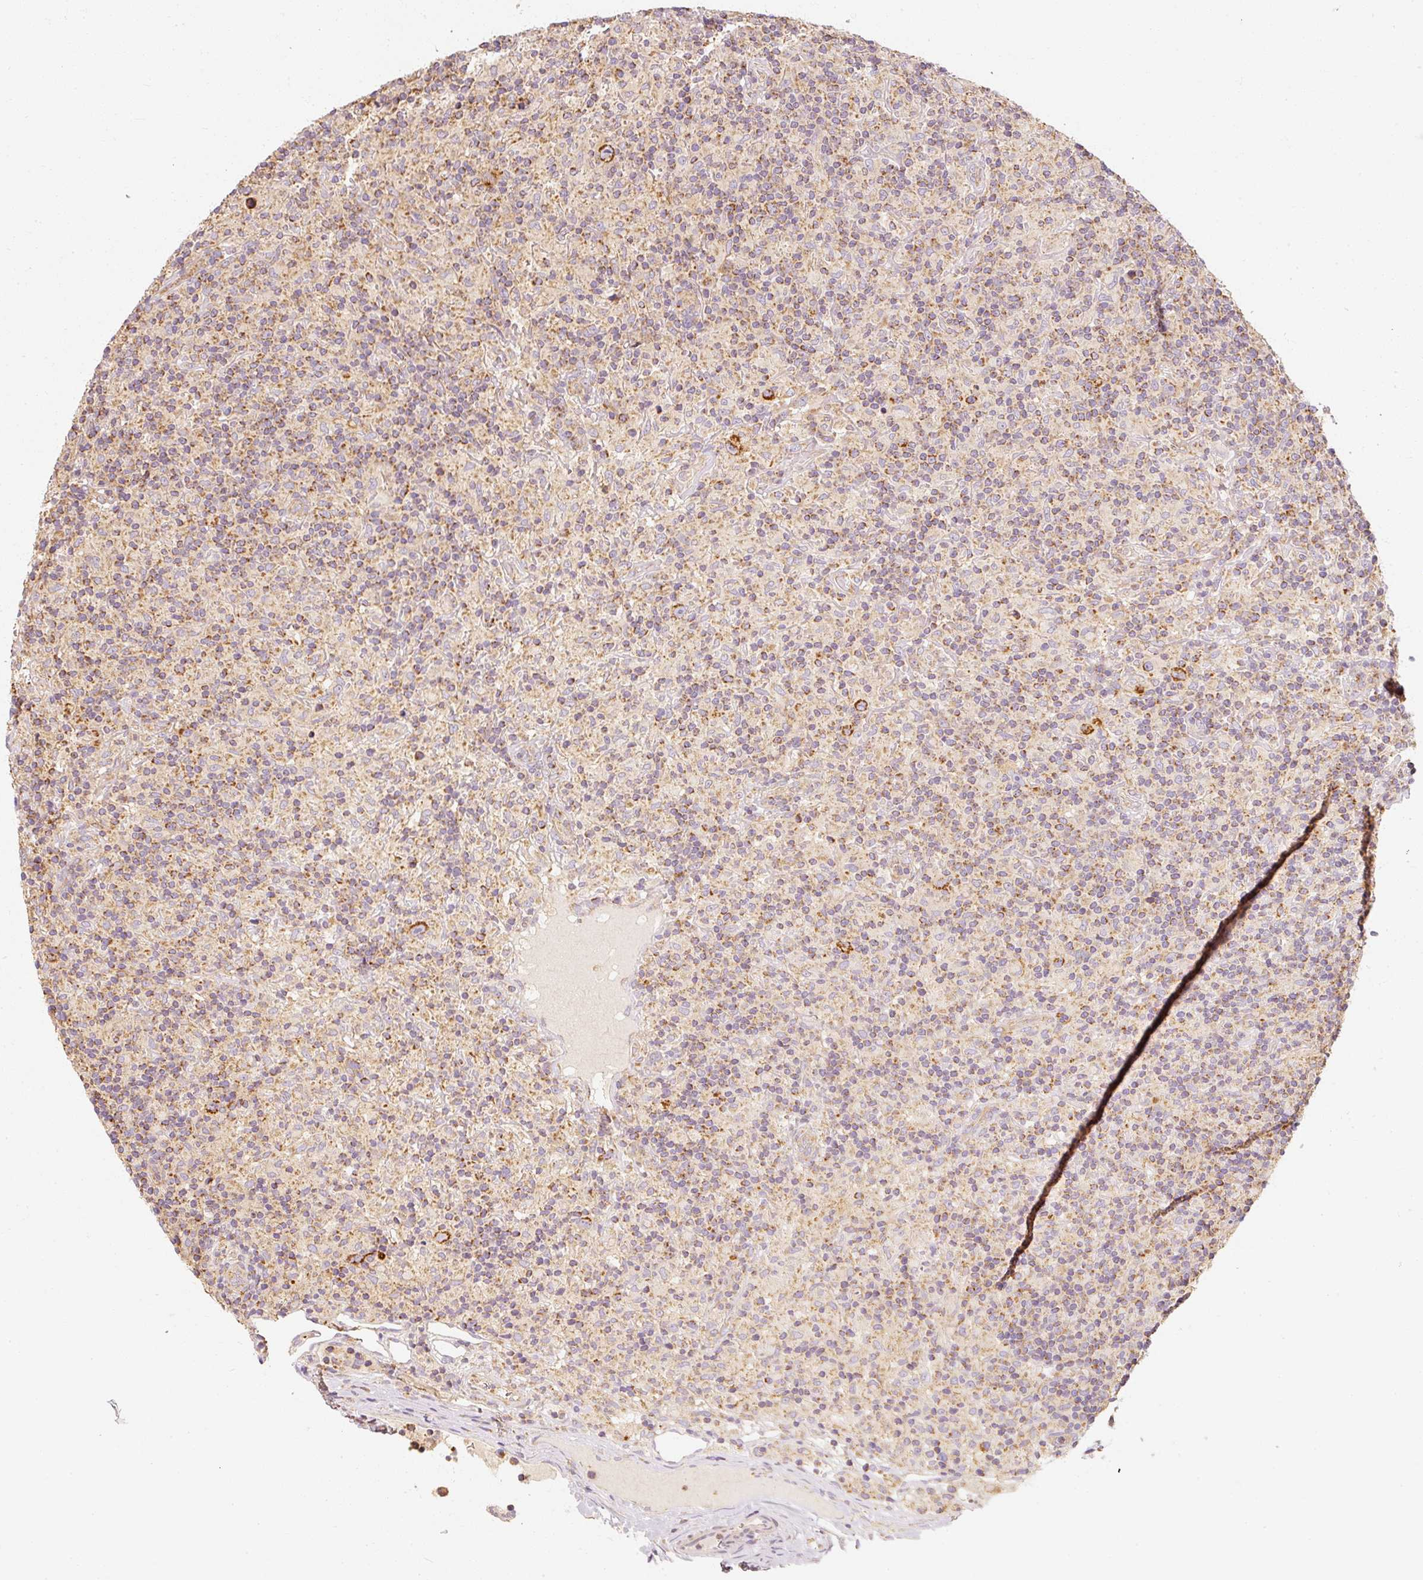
{"staining": {"intensity": "strong", "quantity": ">75%", "location": "cytoplasmic/membranous"}, "tissue": "lymphoma", "cell_type": "Tumor cells", "image_type": "cancer", "snomed": [{"axis": "morphology", "description": "Hodgkin's disease, NOS"}, {"axis": "topography", "description": "Lymph node"}], "caption": "Immunohistochemical staining of human lymphoma demonstrates strong cytoplasmic/membranous protein expression in about >75% of tumor cells.", "gene": "TOMM40", "patient": {"sex": "male", "age": 70}}